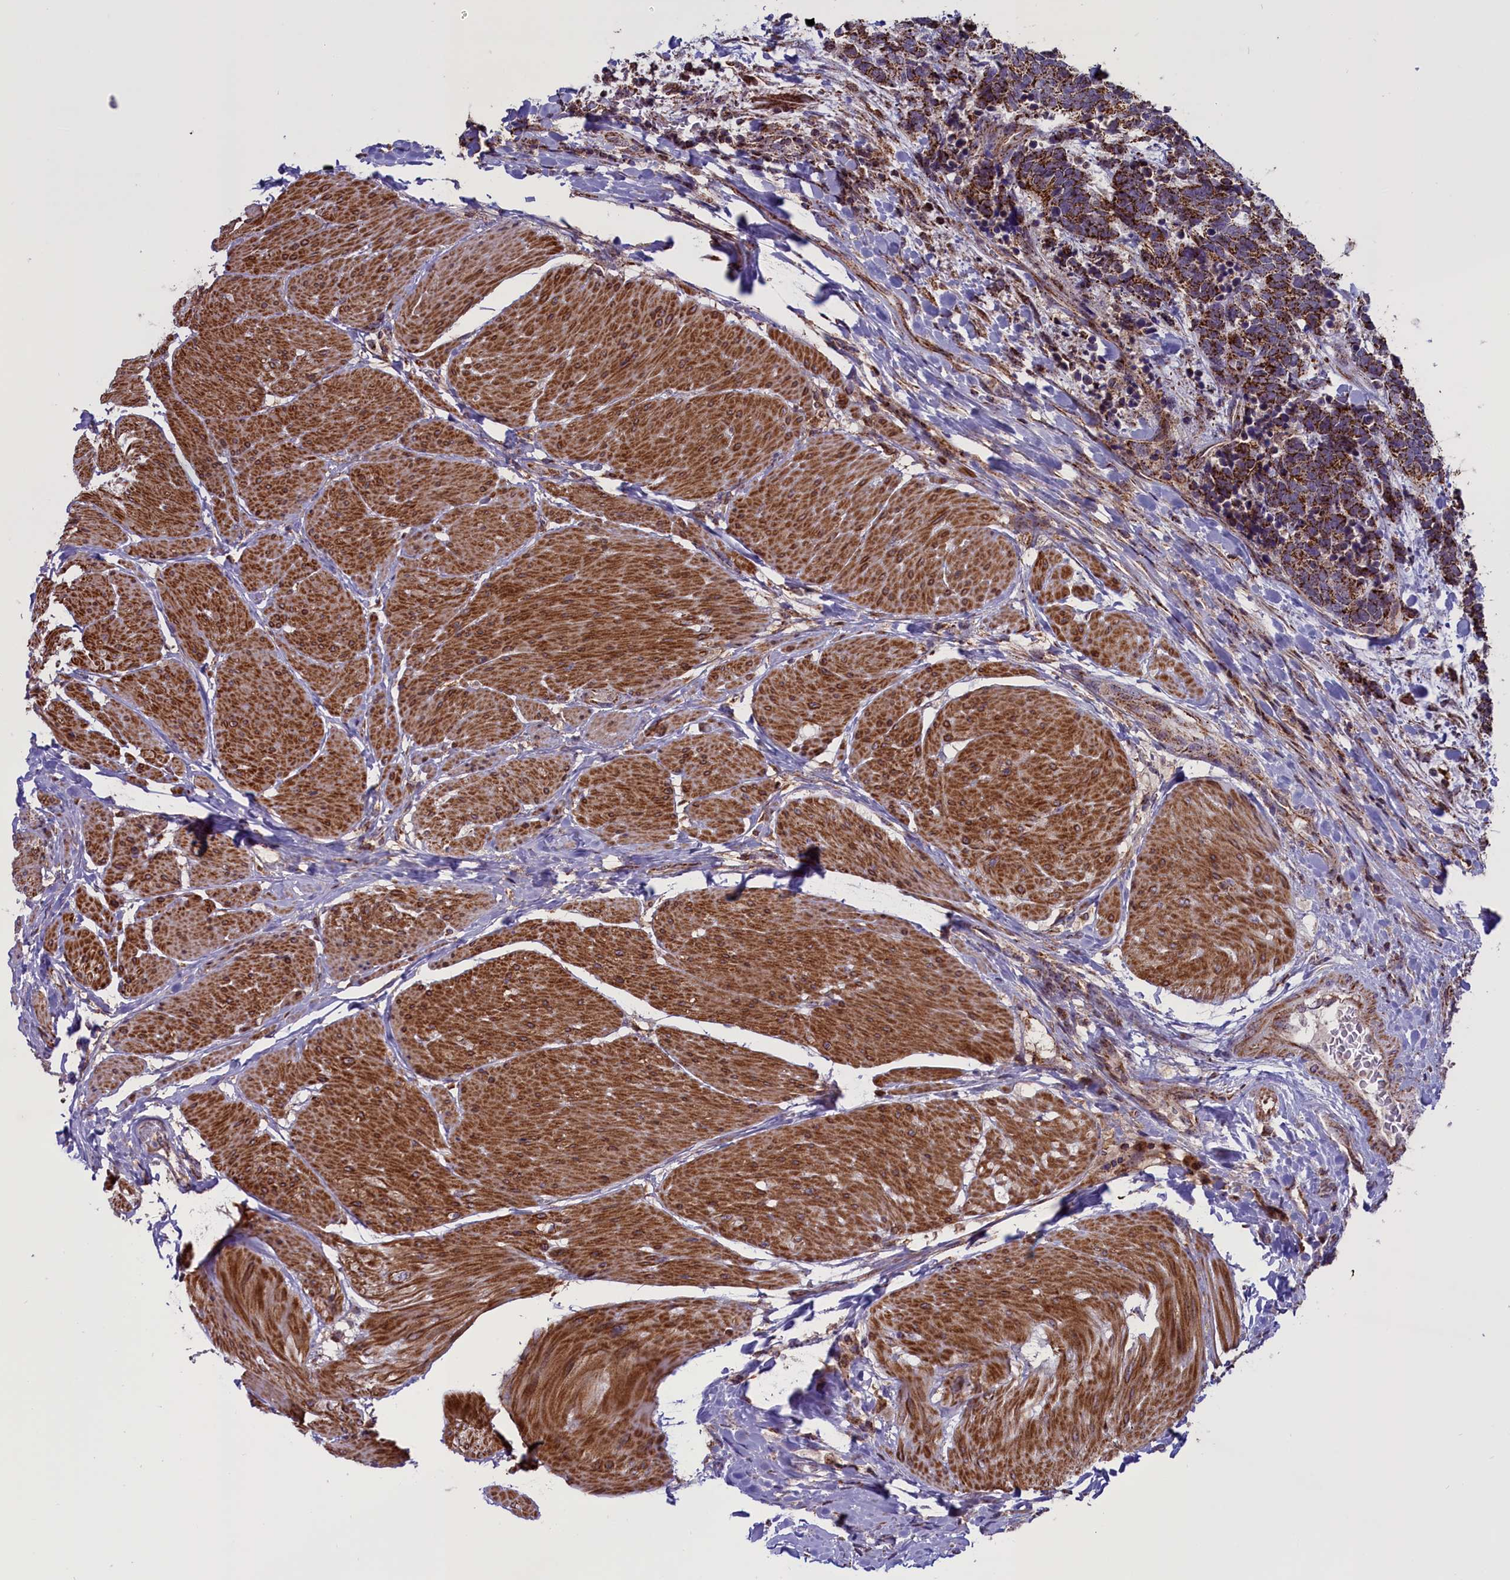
{"staining": {"intensity": "strong", "quantity": ">75%", "location": "cytoplasmic/membranous"}, "tissue": "carcinoid", "cell_type": "Tumor cells", "image_type": "cancer", "snomed": [{"axis": "morphology", "description": "Carcinoma, NOS"}, {"axis": "morphology", "description": "Carcinoid, malignant, NOS"}, {"axis": "topography", "description": "Urinary bladder"}], "caption": "Immunohistochemistry of malignant carcinoid reveals high levels of strong cytoplasmic/membranous expression in about >75% of tumor cells.", "gene": "GLRX5", "patient": {"sex": "male", "age": 57}}